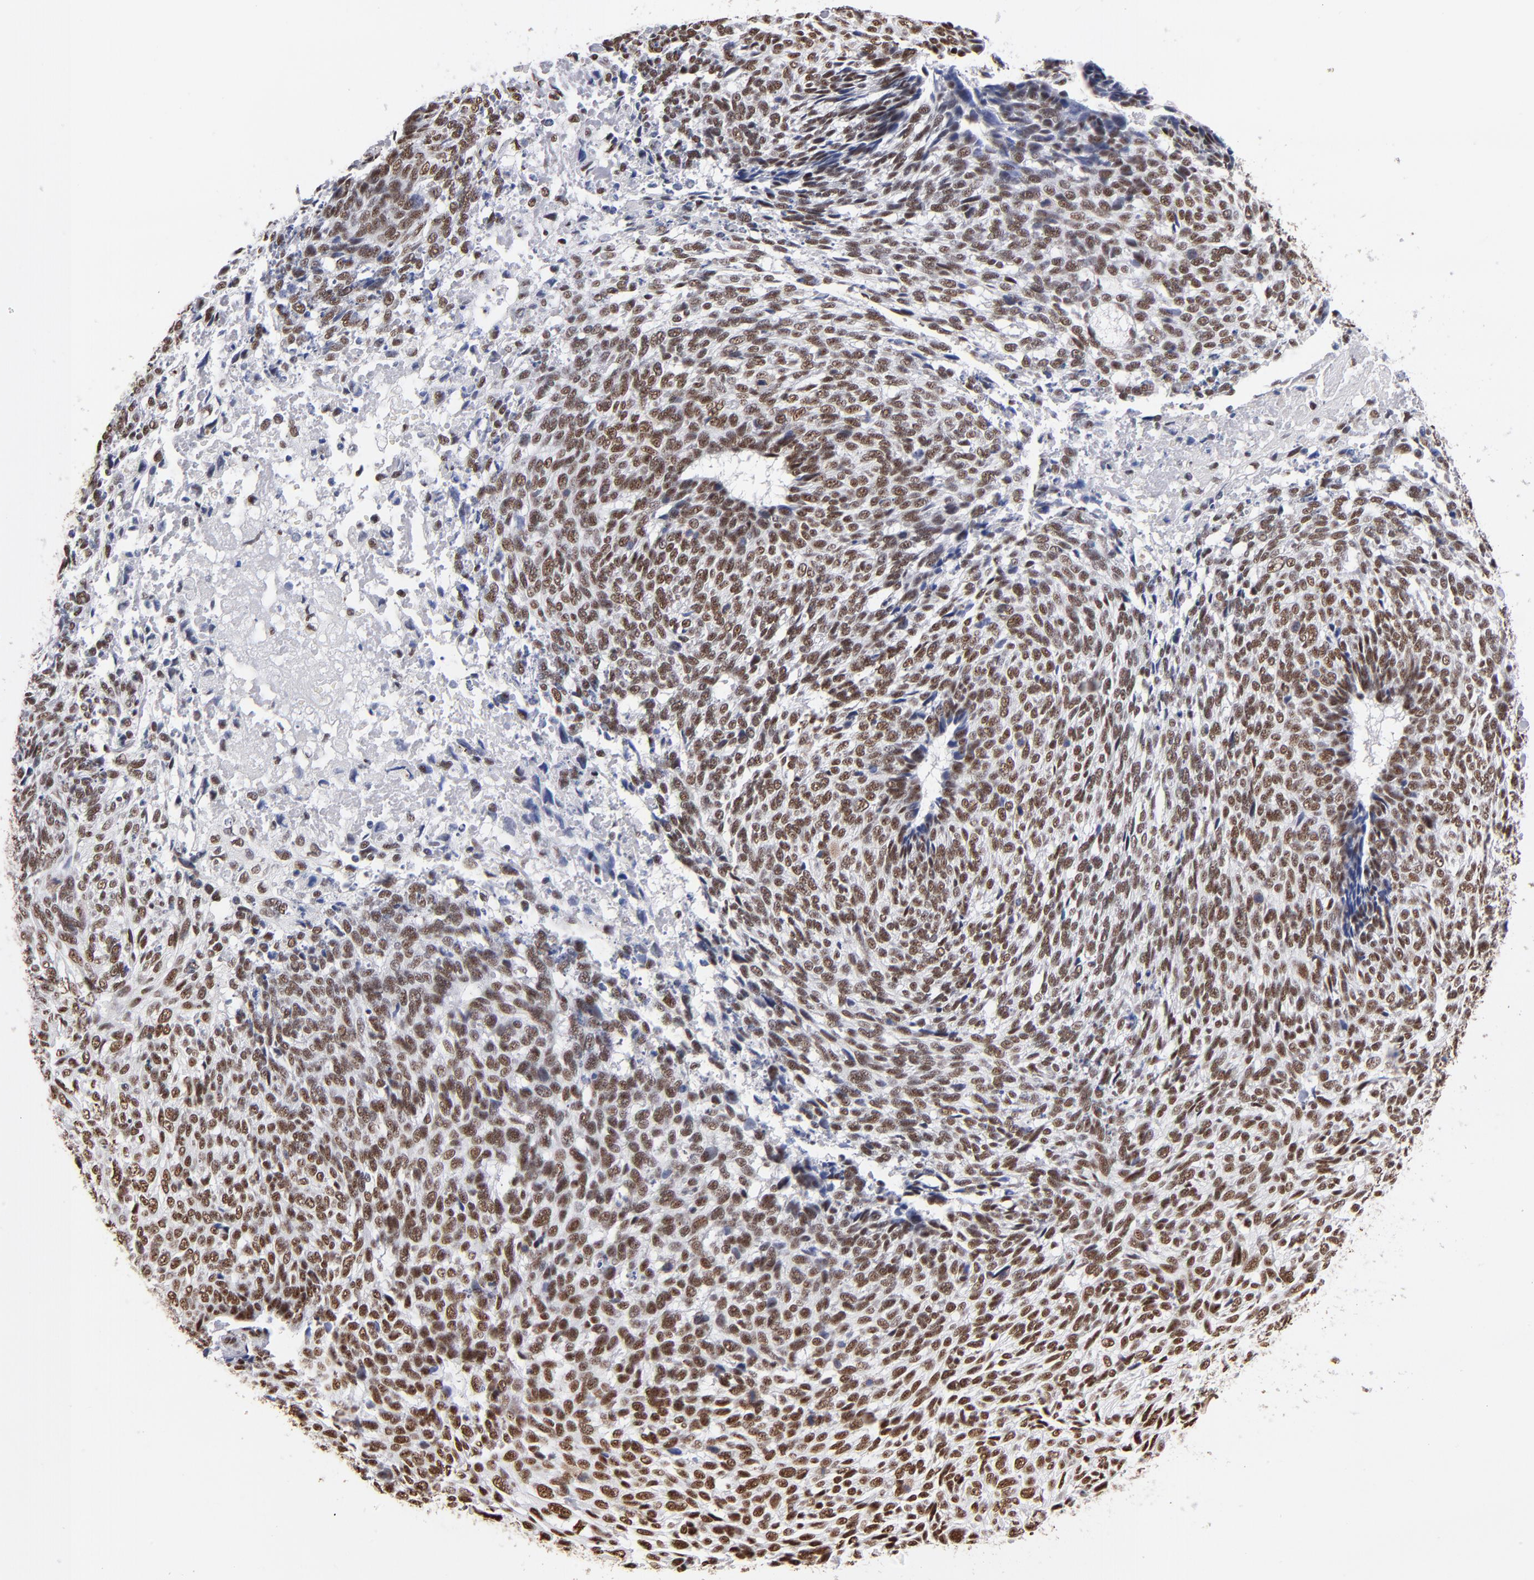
{"staining": {"intensity": "strong", "quantity": ">75%", "location": "nuclear"}, "tissue": "skin cancer", "cell_type": "Tumor cells", "image_type": "cancer", "snomed": [{"axis": "morphology", "description": "Basal cell carcinoma"}, {"axis": "topography", "description": "Skin"}], "caption": "DAB immunohistochemical staining of human skin cancer demonstrates strong nuclear protein positivity in about >75% of tumor cells.", "gene": "MN1", "patient": {"sex": "male", "age": 72}}